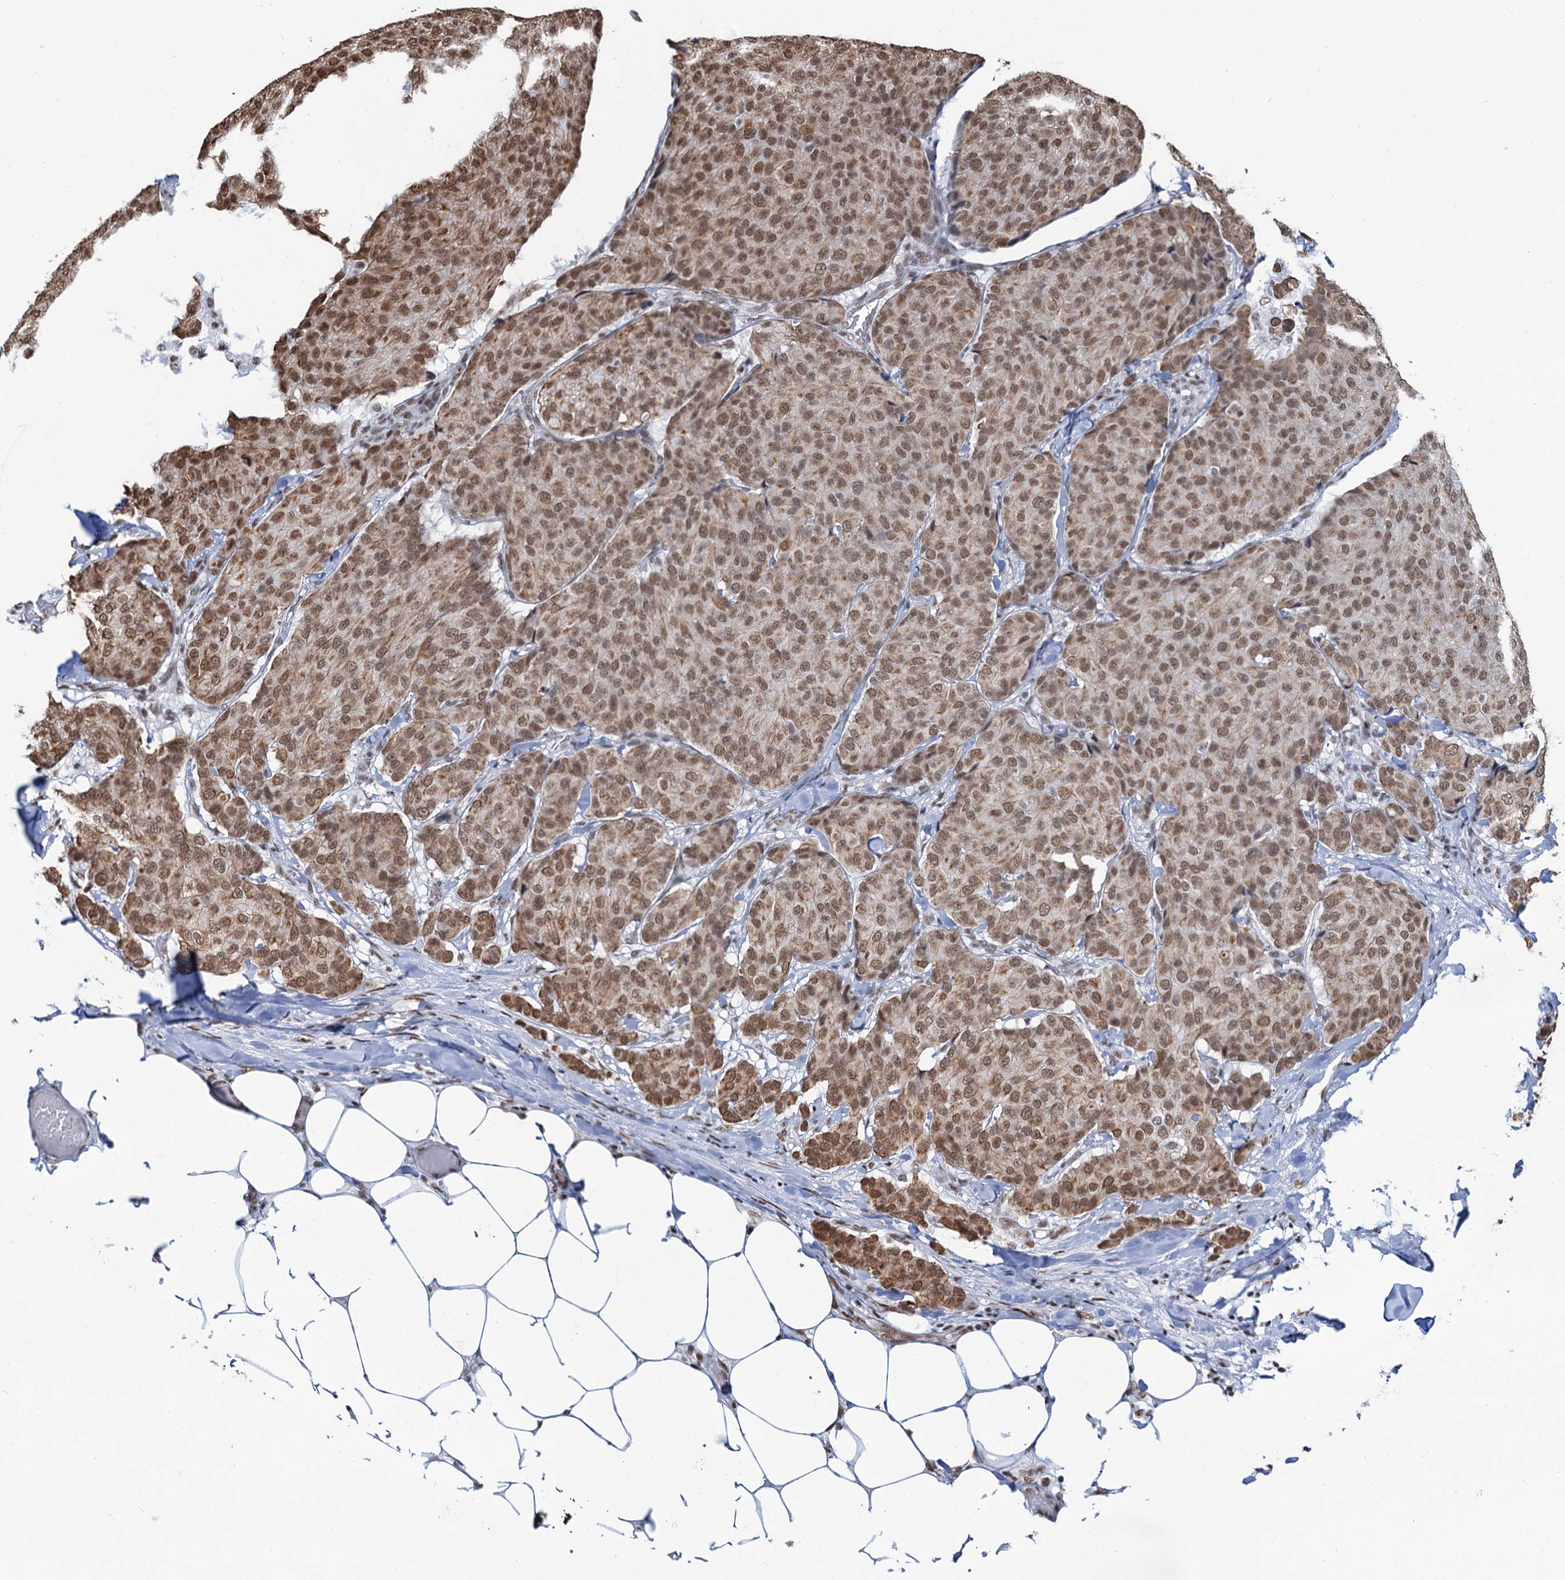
{"staining": {"intensity": "moderate", "quantity": ">75%", "location": "cytoplasmic/membranous,nuclear"}, "tissue": "breast cancer", "cell_type": "Tumor cells", "image_type": "cancer", "snomed": [{"axis": "morphology", "description": "Duct carcinoma"}, {"axis": "topography", "description": "Breast"}], "caption": "Immunohistochemistry (IHC) micrograph of human breast cancer stained for a protein (brown), which reveals medium levels of moderate cytoplasmic/membranous and nuclear staining in approximately >75% of tumor cells.", "gene": "ZNF609", "patient": {"sex": "female", "age": 75}}